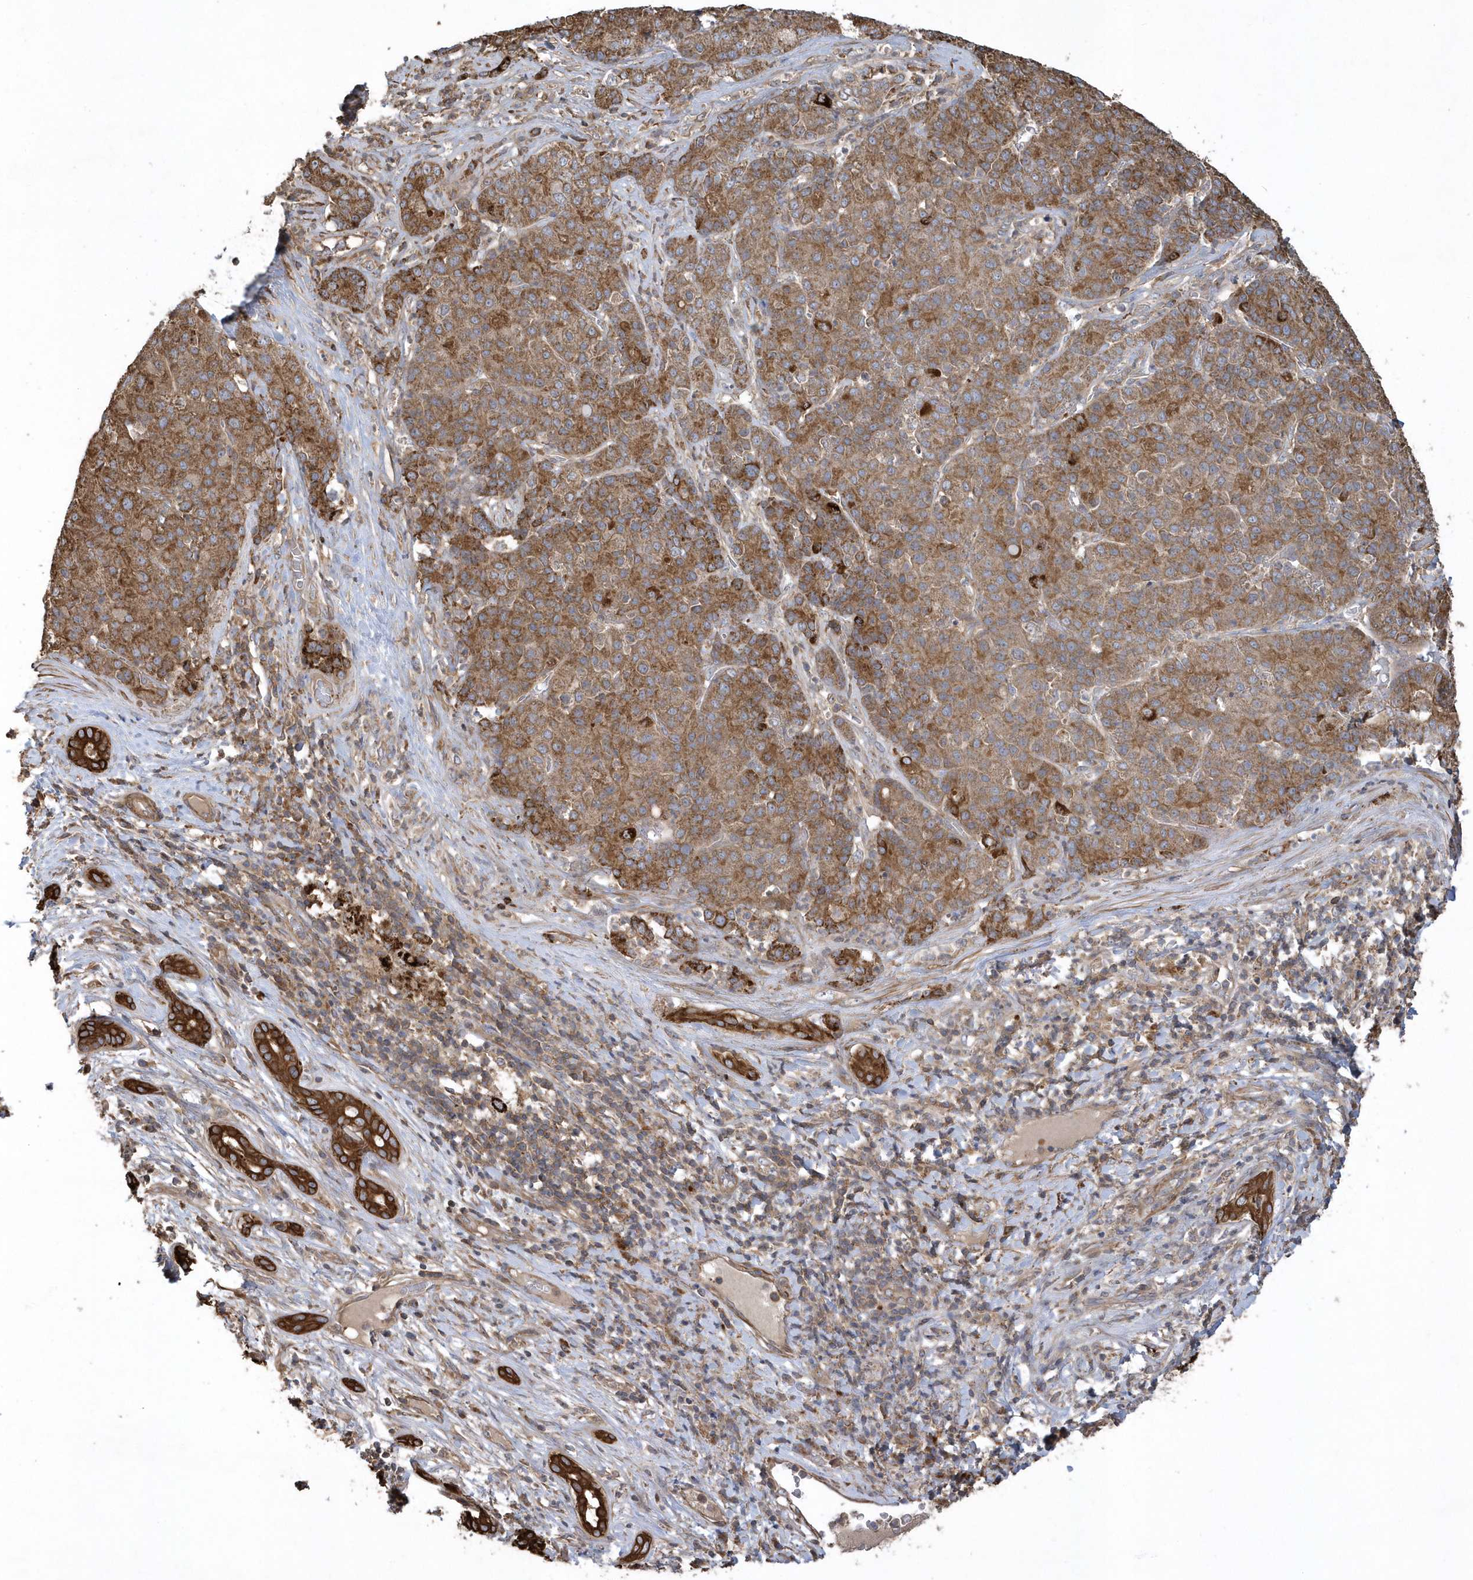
{"staining": {"intensity": "moderate", "quantity": ">75%", "location": "cytoplasmic/membranous"}, "tissue": "liver cancer", "cell_type": "Tumor cells", "image_type": "cancer", "snomed": [{"axis": "morphology", "description": "Carcinoma, Hepatocellular, NOS"}, {"axis": "topography", "description": "Liver"}], "caption": "Protein staining of liver cancer (hepatocellular carcinoma) tissue shows moderate cytoplasmic/membranous positivity in about >75% of tumor cells.", "gene": "SENP8", "patient": {"sex": "male", "age": 65}}